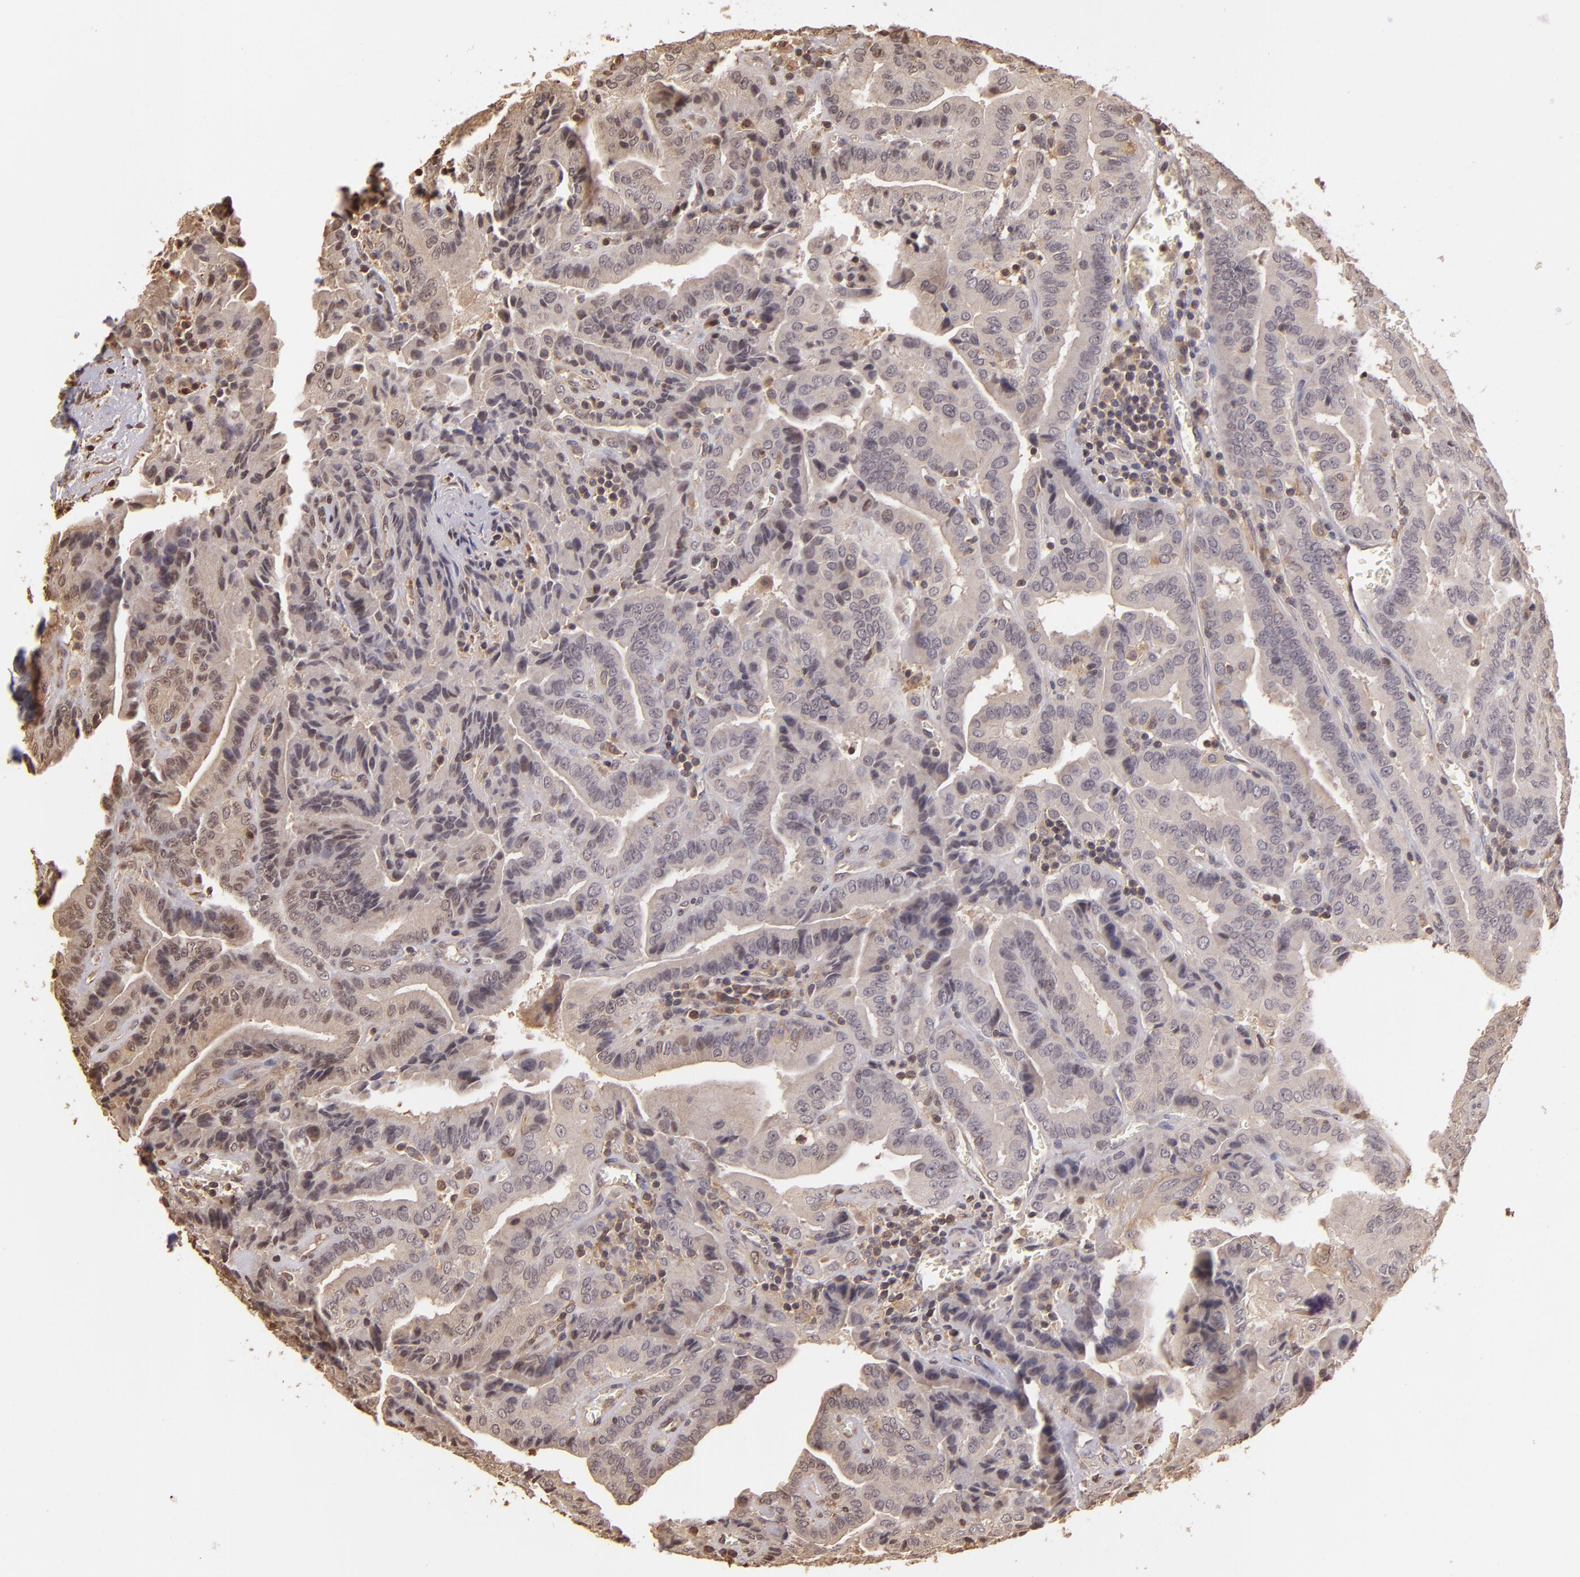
{"staining": {"intensity": "negative", "quantity": "none", "location": "none"}, "tissue": "thyroid cancer", "cell_type": "Tumor cells", "image_type": "cancer", "snomed": [{"axis": "morphology", "description": "Papillary adenocarcinoma, NOS"}, {"axis": "topography", "description": "Thyroid gland"}], "caption": "Thyroid cancer (papillary adenocarcinoma) was stained to show a protein in brown. There is no significant positivity in tumor cells. (DAB immunohistochemistry (IHC) with hematoxylin counter stain).", "gene": "ARPC2", "patient": {"sex": "female", "age": 71}}